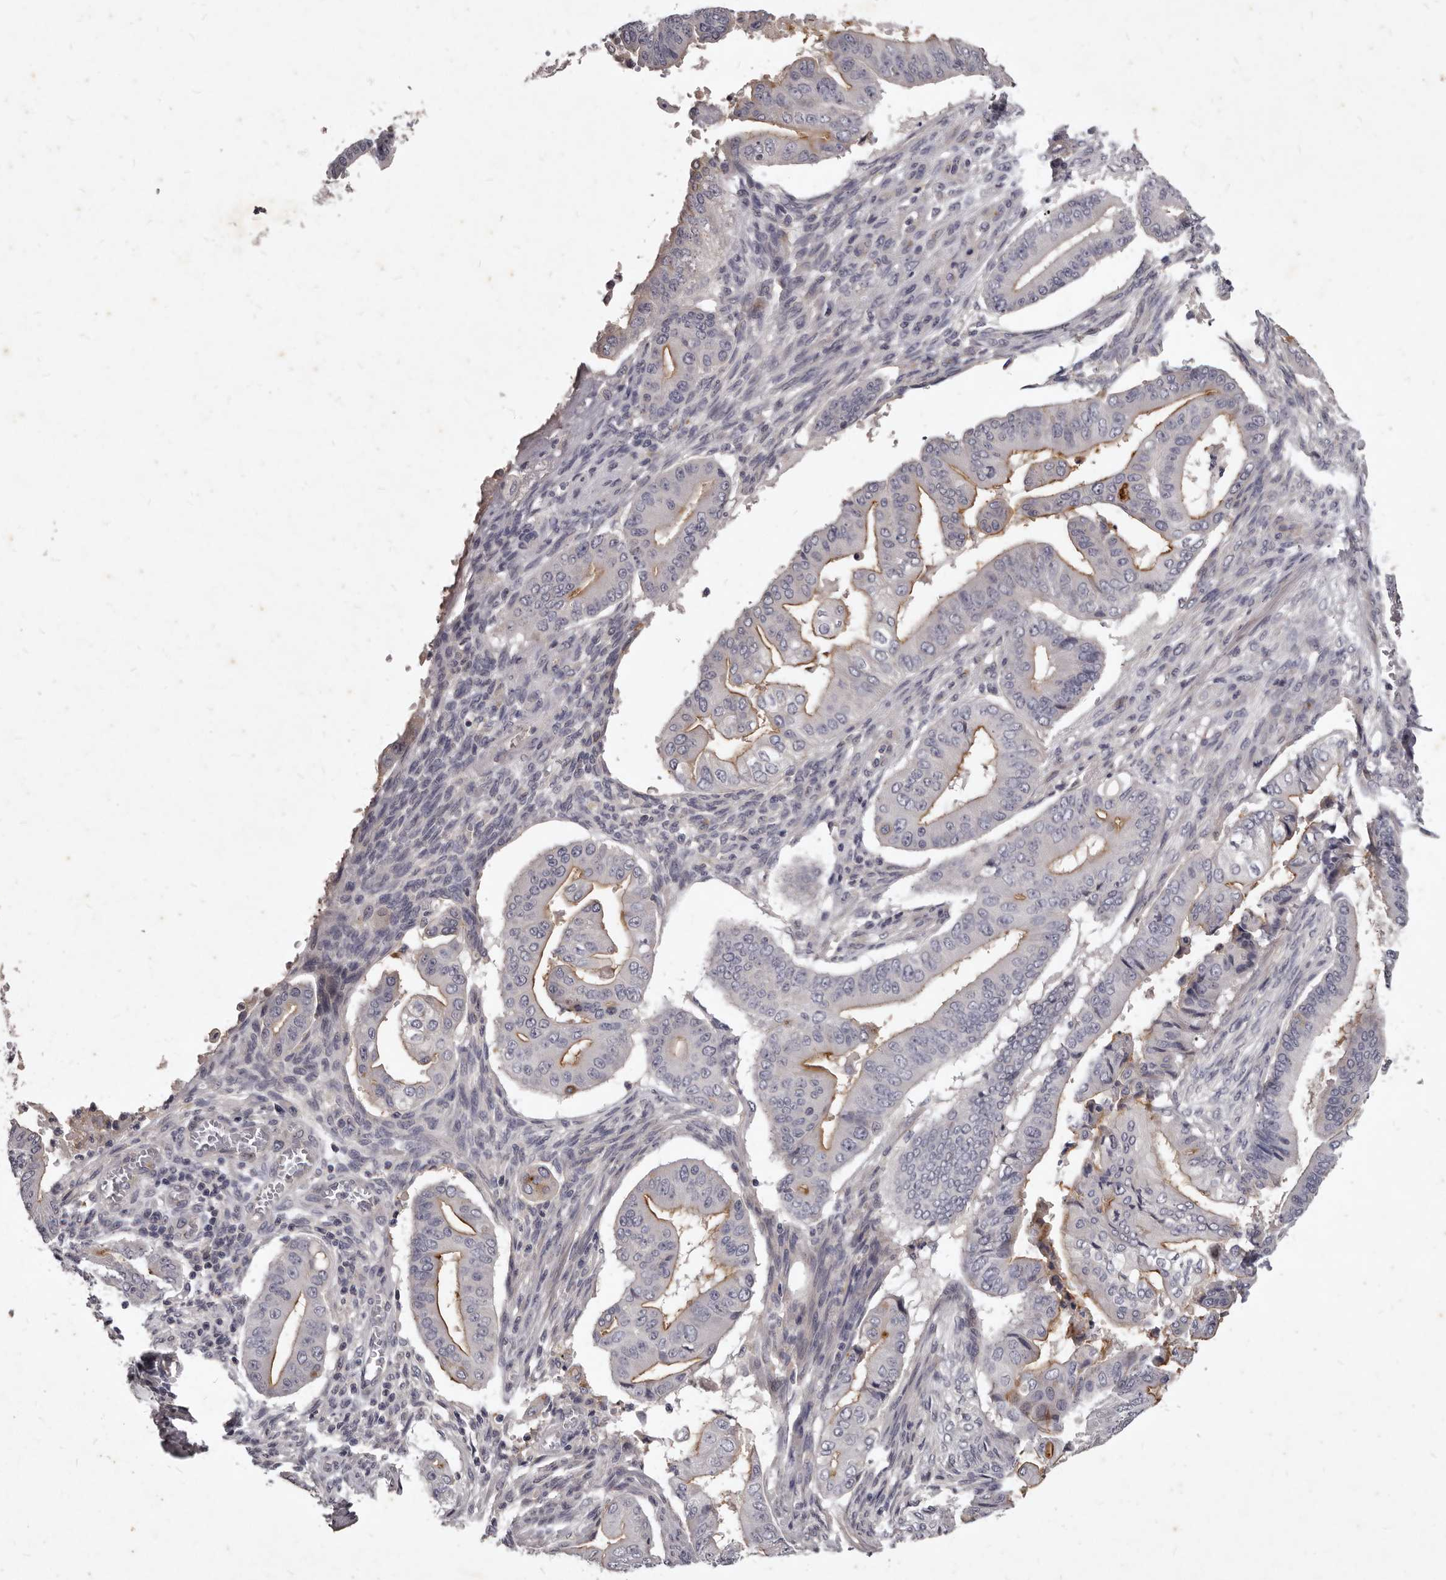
{"staining": {"intensity": "moderate", "quantity": "<25%", "location": "cytoplasmic/membranous"}, "tissue": "pancreatic cancer", "cell_type": "Tumor cells", "image_type": "cancer", "snomed": [{"axis": "morphology", "description": "Adenocarcinoma, NOS"}, {"axis": "topography", "description": "Pancreas"}], "caption": "Pancreatic cancer (adenocarcinoma) stained with DAB (3,3'-diaminobenzidine) IHC shows low levels of moderate cytoplasmic/membranous positivity in approximately <25% of tumor cells. (DAB IHC with brightfield microscopy, high magnification).", "gene": "GPRC5C", "patient": {"sex": "female", "age": 77}}